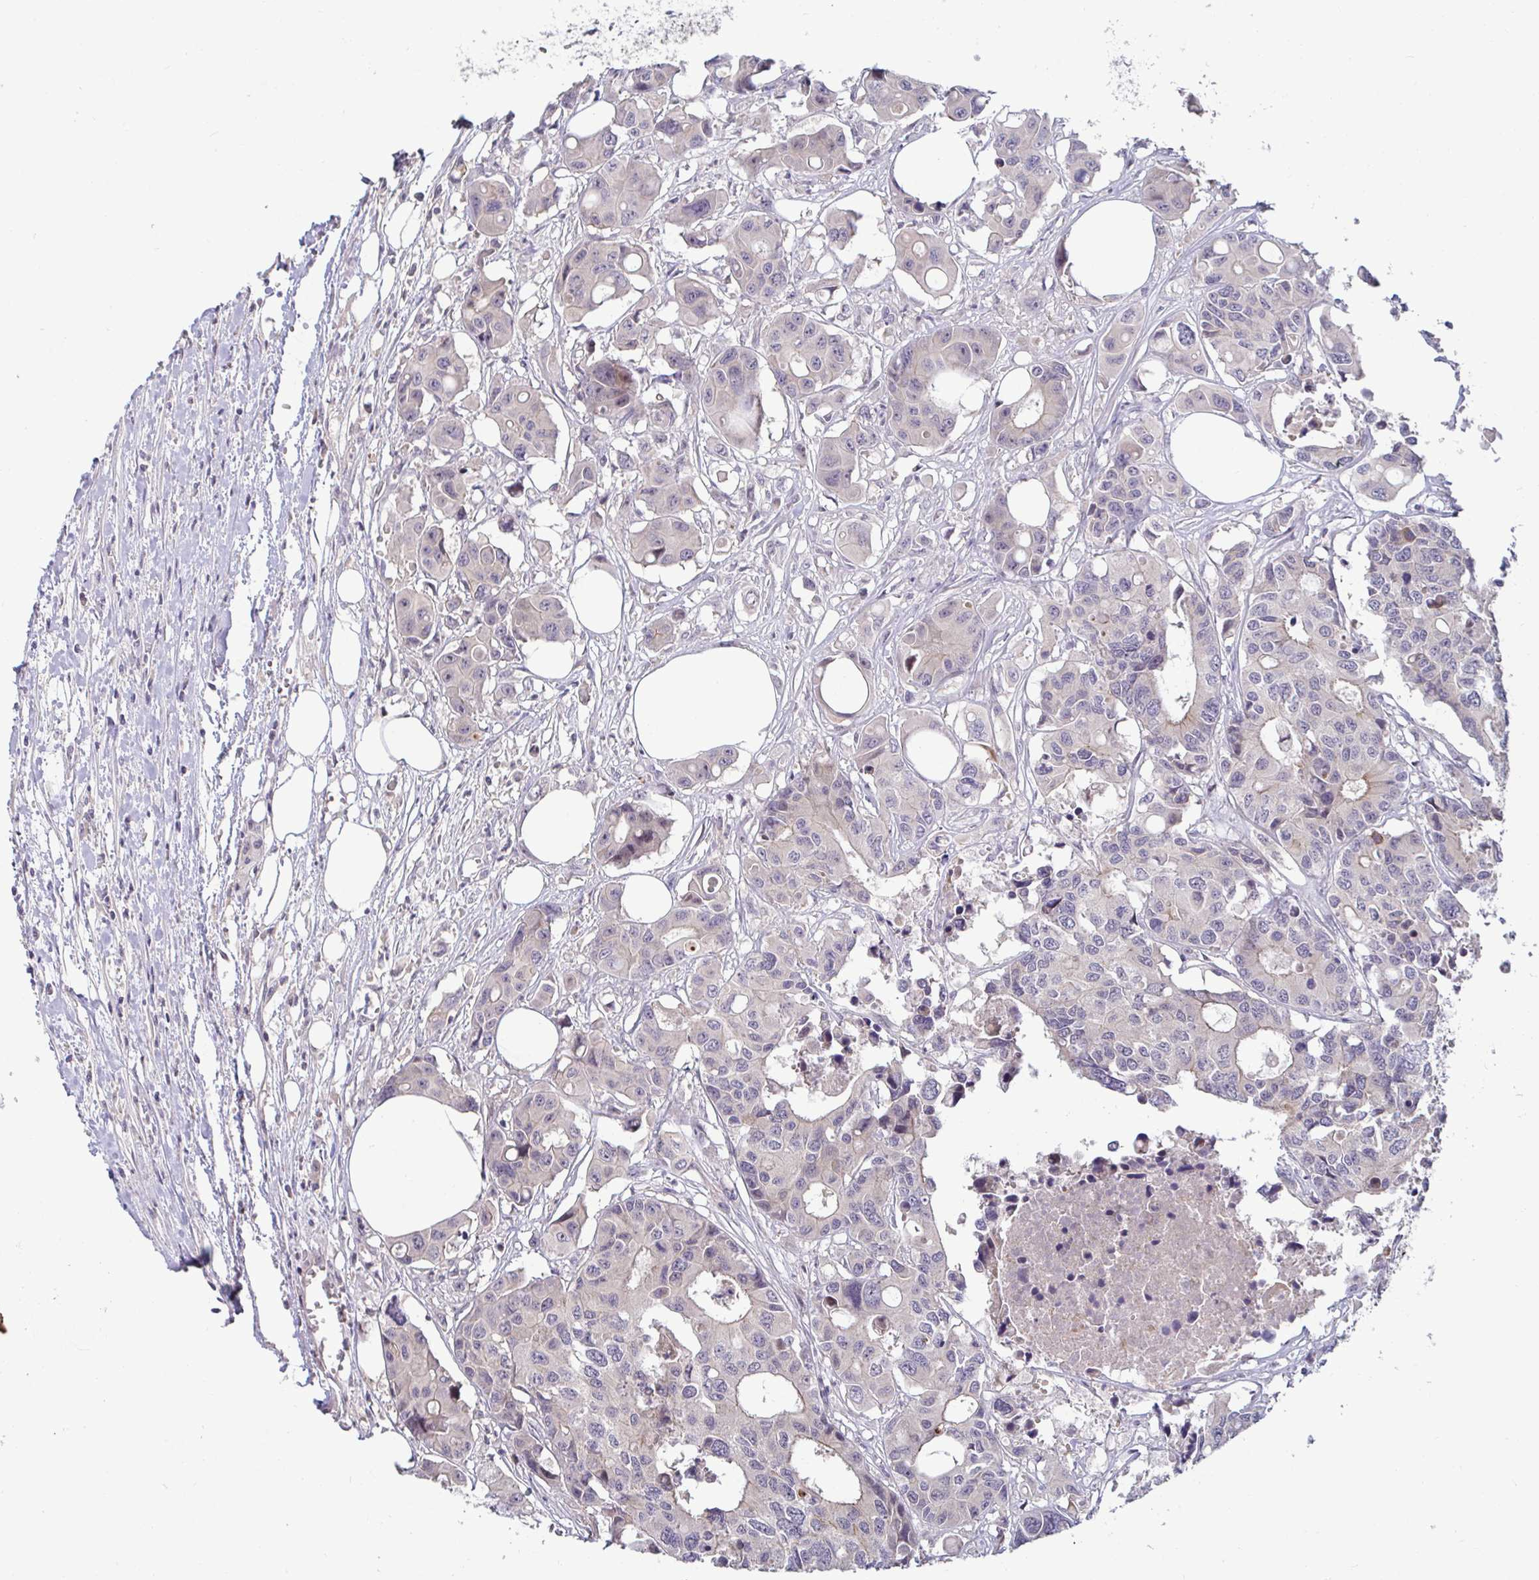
{"staining": {"intensity": "negative", "quantity": "none", "location": "none"}, "tissue": "colorectal cancer", "cell_type": "Tumor cells", "image_type": "cancer", "snomed": [{"axis": "morphology", "description": "Adenocarcinoma, NOS"}, {"axis": "topography", "description": "Colon"}], "caption": "Image shows no significant protein positivity in tumor cells of colorectal cancer (adenocarcinoma). (Stains: DAB (3,3'-diaminobenzidine) immunohistochemistry (IHC) with hematoxylin counter stain, Microscopy: brightfield microscopy at high magnification).", "gene": "GSTM1", "patient": {"sex": "male", "age": 77}}